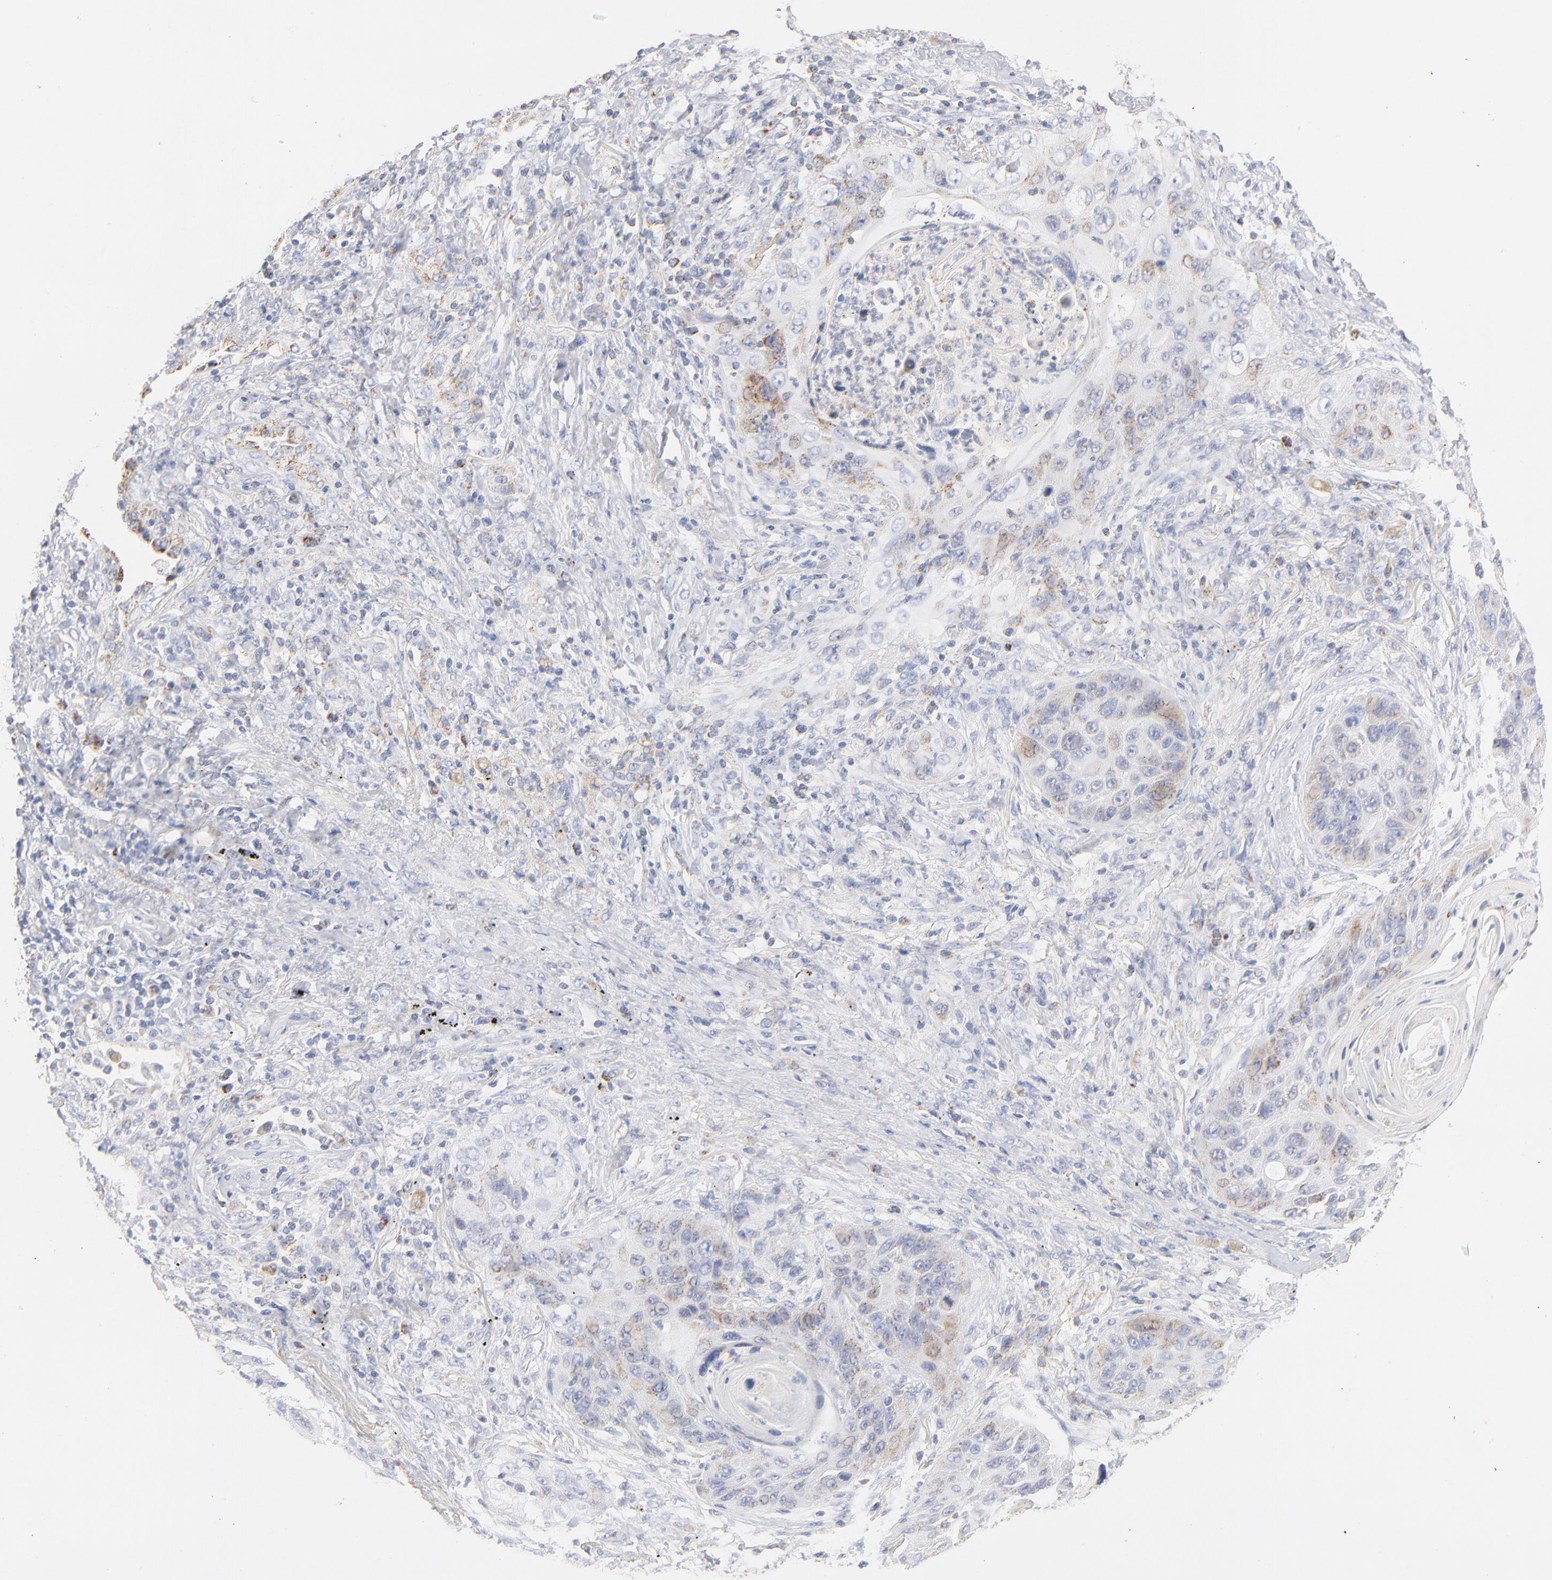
{"staining": {"intensity": "weak", "quantity": "<25%", "location": "cytoplasmic/membranous"}, "tissue": "lung cancer", "cell_type": "Tumor cells", "image_type": "cancer", "snomed": [{"axis": "morphology", "description": "Squamous cell carcinoma, NOS"}, {"axis": "topography", "description": "Lung"}], "caption": "Tumor cells are negative for brown protein staining in lung squamous cell carcinoma.", "gene": "DLAT", "patient": {"sex": "female", "age": 67}}